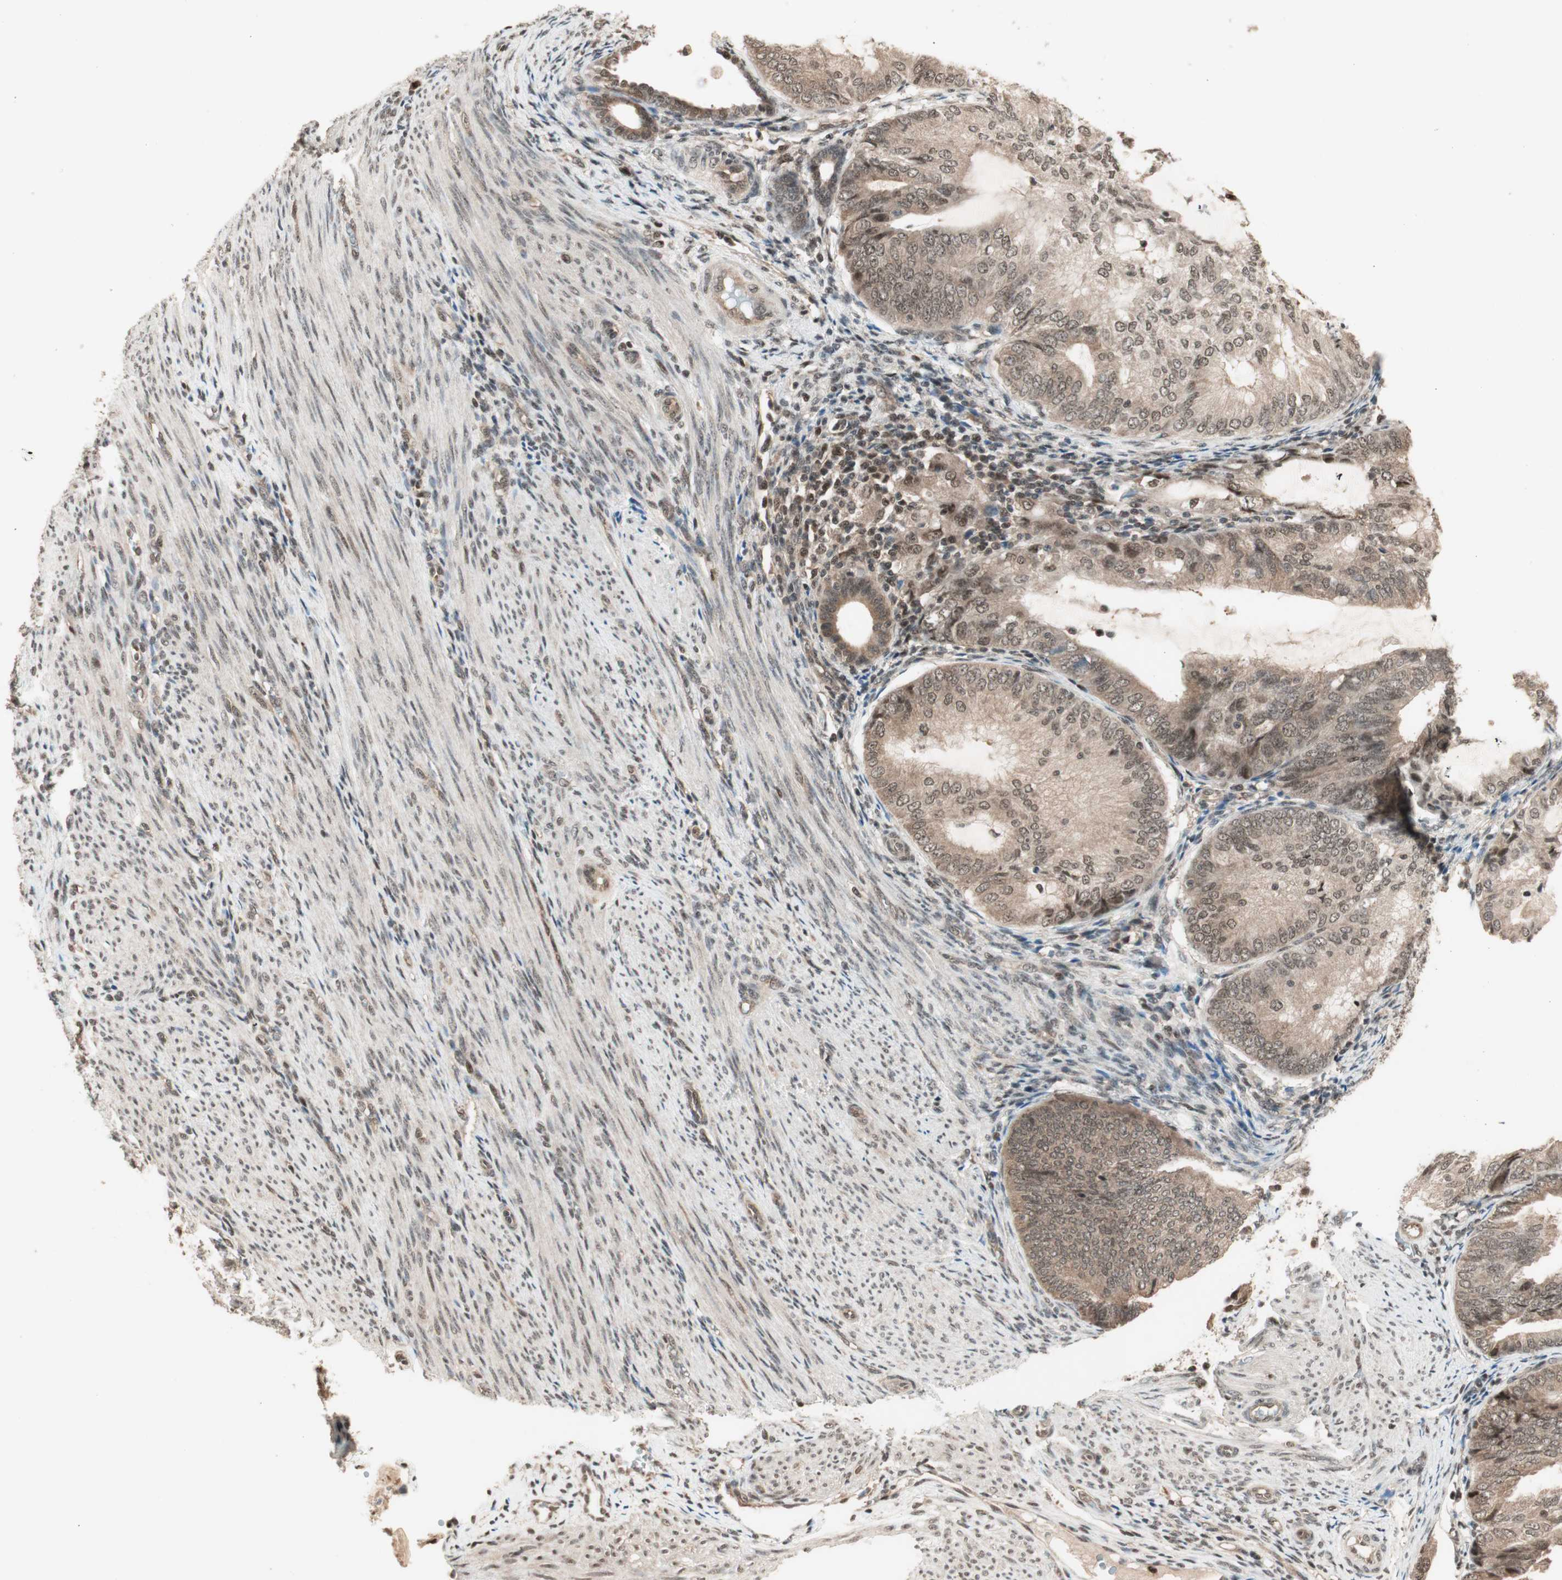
{"staining": {"intensity": "weak", "quantity": ">75%", "location": "cytoplasmic/membranous,nuclear"}, "tissue": "endometrial cancer", "cell_type": "Tumor cells", "image_type": "cancer", "snomed": [{"axis": "morphology", "description": "Adenocarcinoma, NOS"}, {"axis": "topography", "description": "Endometrium"}], "caption": "Immunohistochemistry (DAB (3,3'-diaminobenzidine)) staining of adenocarcinoma (endometrial) shows weak cytoplasmic/membranous and nuclear protein staining in about >75% of tumor cells.", "gene": "ZNF701", "patient": {"sex": "female", "age": 81}}